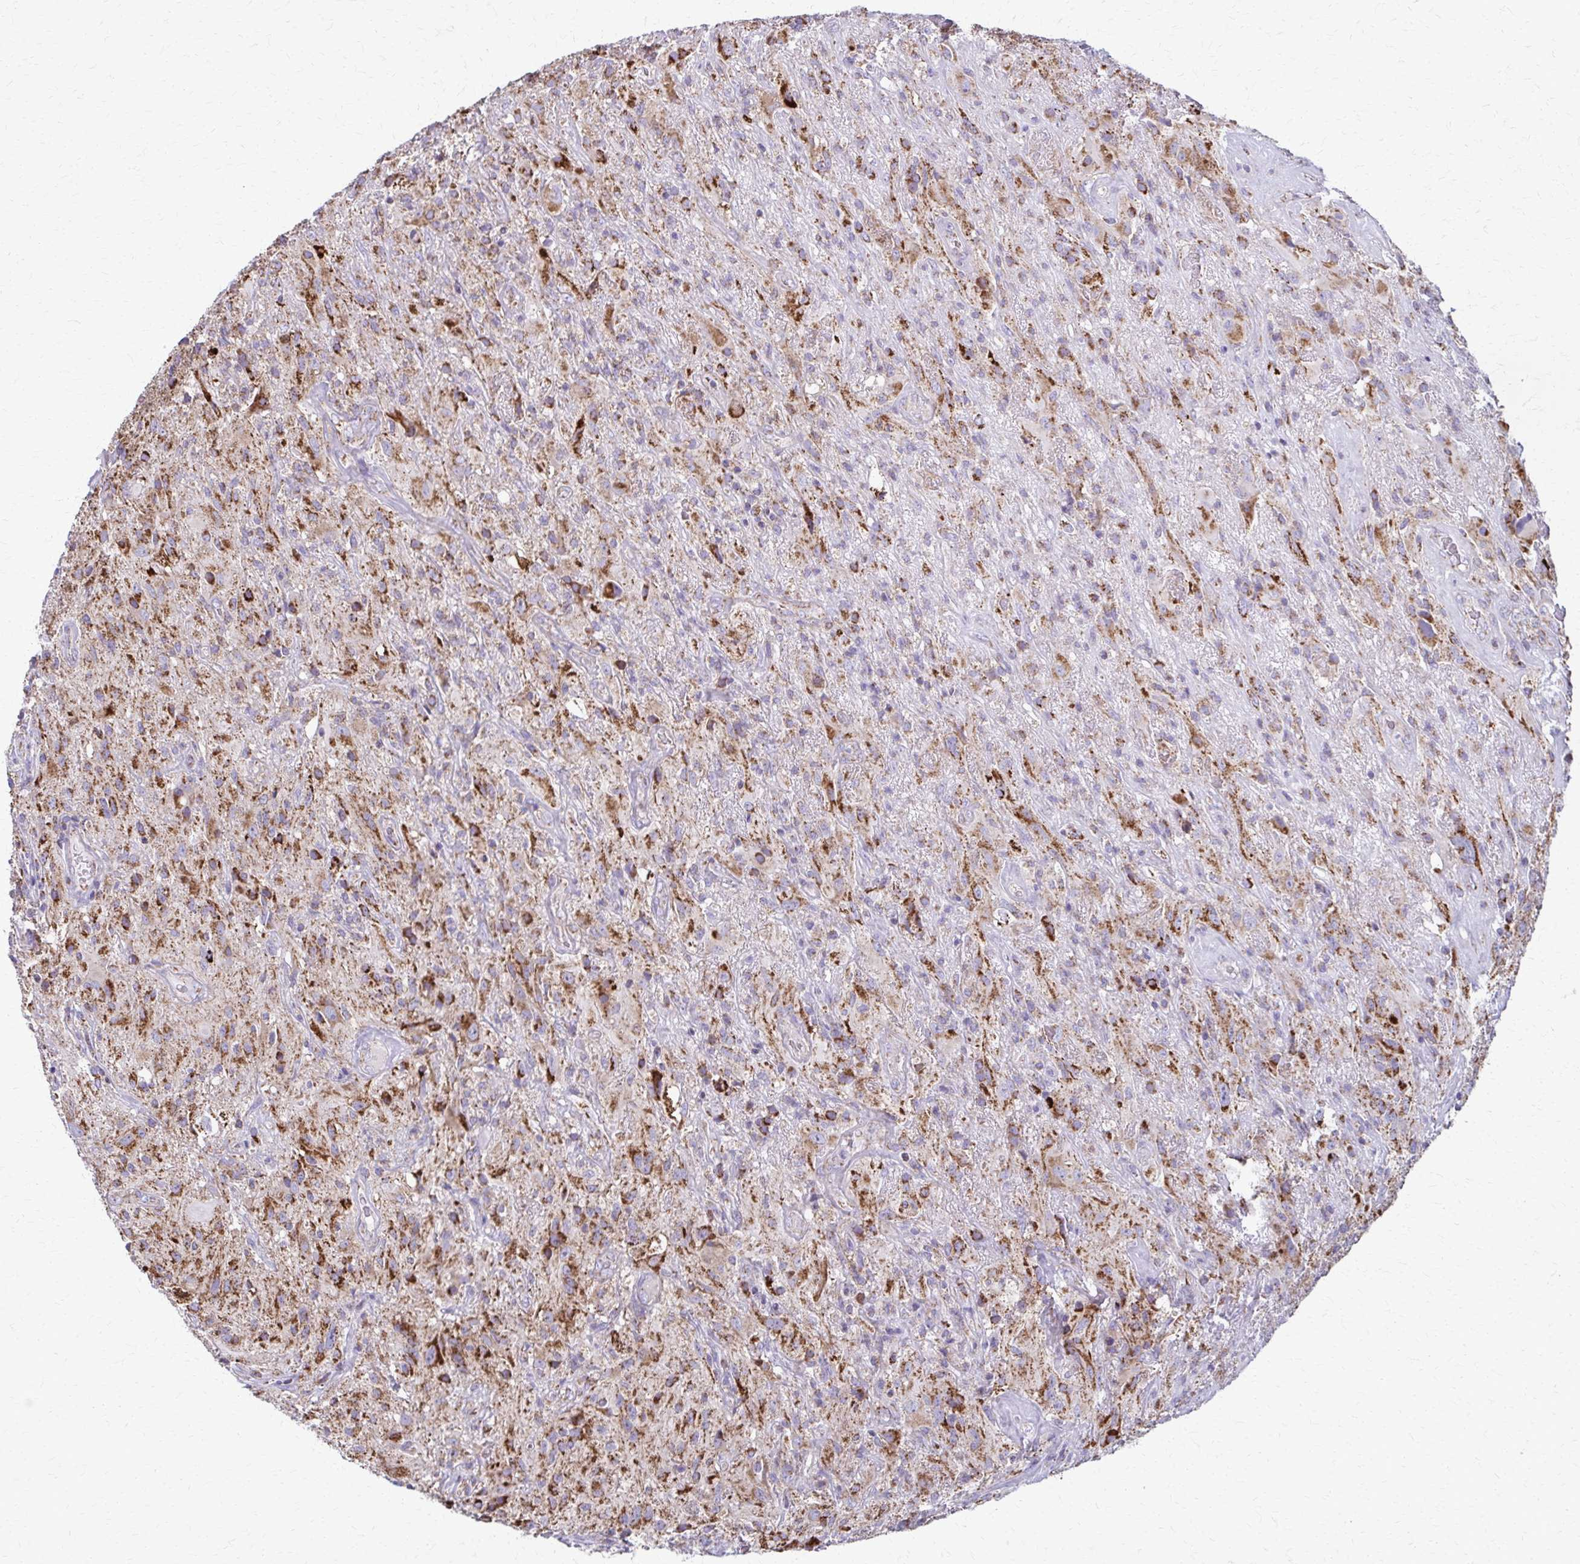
{"staining": {"intensity": "moderate", "quantity": ">75%", "location": "cytoplasmic/membranous"}, "tissue": "glioma", "cell_type": "Tumor cells", "image_type": "cancer", "snomed": [{"axis": "morphology", "description": "Glioma, malignant, High grade"}, {"axis": "topography", "description": "Brain"}], "caption": "Immunohistochemical staining of malignant high-grade glioma displays medium levels of moderate cytoplasmic/membranous protein positivity in approximately >75% of tumor cells.", "gene": "TVP23A", "patient": {"sex": "male", "age": 46}}